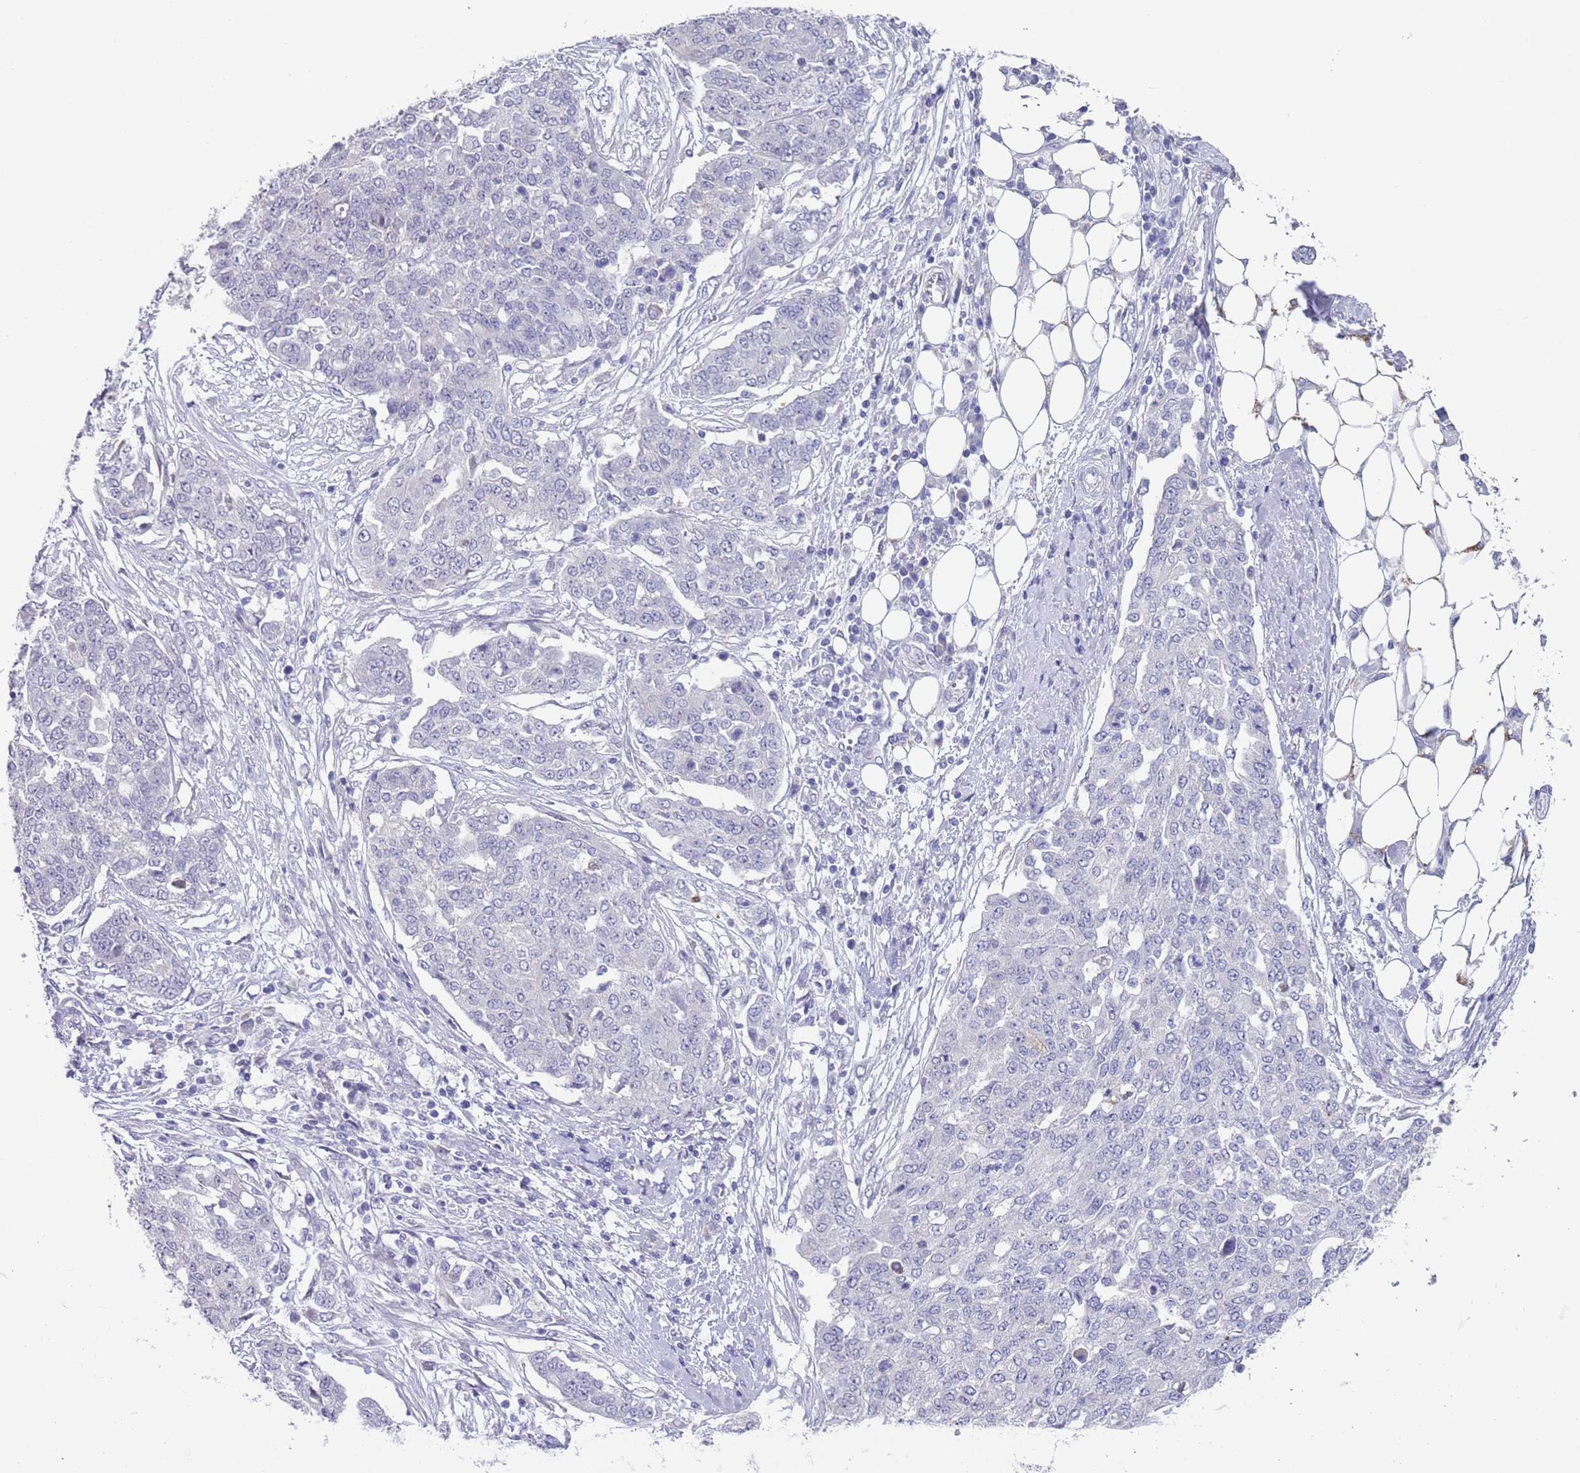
{"staining": {"intensity": "negative", "quantity": "none", "location": "none"}, "tissue": "ovarian cancer", "cell_type": "Tumor cells", "image_type": "cancer", "snomed": [{"axis": "morphology", "description": "Cystadenocarcinoma, serous, NOS"}, {"axis": "topography", "description": "Soft tissue"}, {"axis": "topography", "description": "Ovary"}], "caption": "Immunohistochemical staining of human ovarian serous cystadenocarcinoma reveals no significant expression in tumor cells.", "gene": "SPIRE2", "patient": {"sex": "female", "age": 57}}